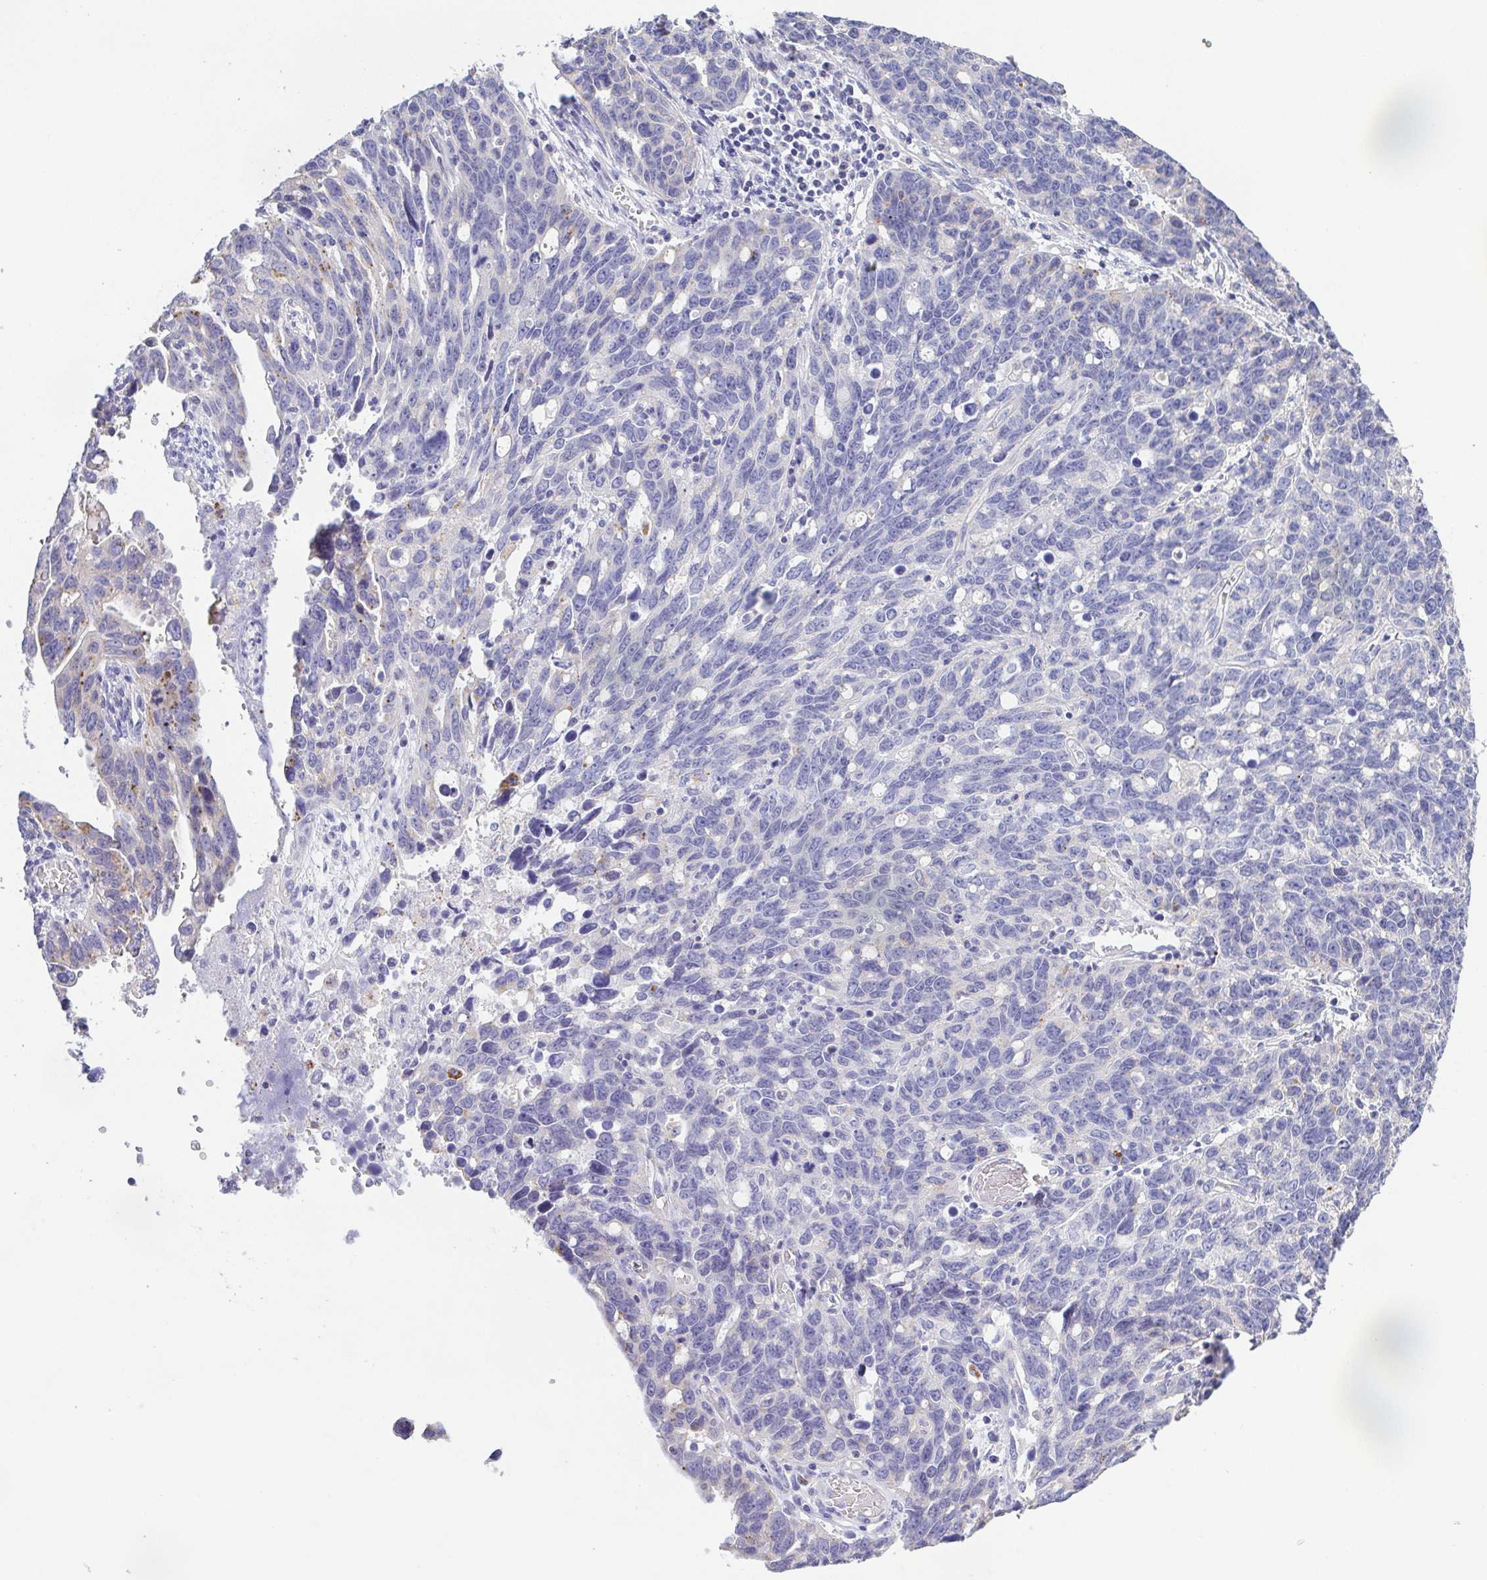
{"staining": {"intensity": "negative", "quantity": "none", "location": "none"}, "tissue": "ovarian cancer", "cell_type": "Tumor cells", "image_type": "cancer", "snomed": [{"axis": "morphology", "description": "Cystadenocarcinoma, serous, NOS"}, {"axis": "topography", "description": "Ovary"}], "caption": "Image shows no significant protein positivity in tumor cells of ovarian cancer (serous cystadenocarcinoma).", "gene": "PKDREJ", "patient": {"sex": "female", "age": 69}}